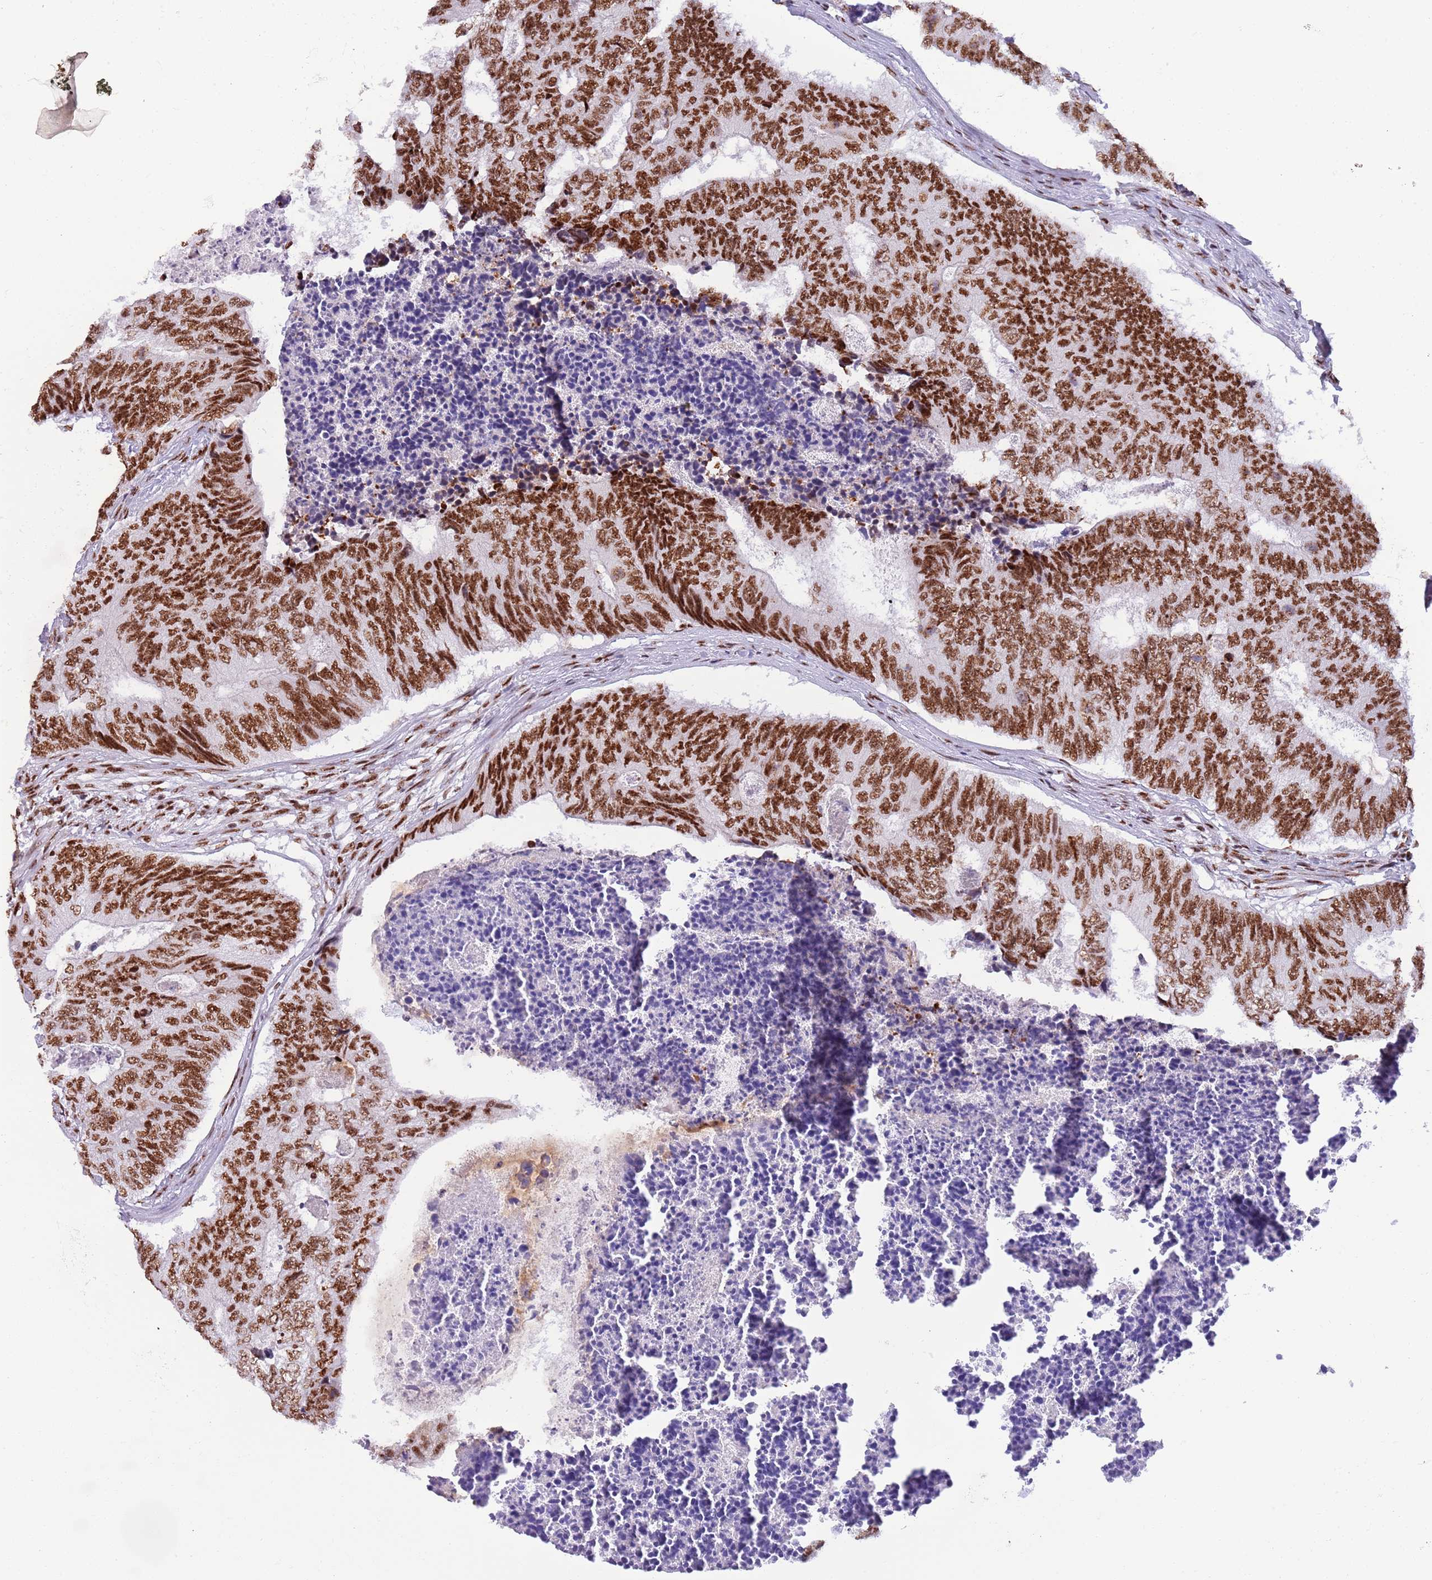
{"staining": {"intensity": "strong", "quantity": ">75%", "location": "nuclear"}, "tissue": "colorectal cancer", "cell_type": "Tumor cells", "image_type": "cancer", "snomed": [{"axis": "morphology", "description": "Adenocarcinoma, NOS"}, {"axis": "topography", "description": "Colon"}], "caption": "Strong nuclear protein staining is identified in about >75% of tumor cells in adenocarcinoma (colorectal).", "gene": "SF3A2", "patient": {"sex": "female", "age": 67}}